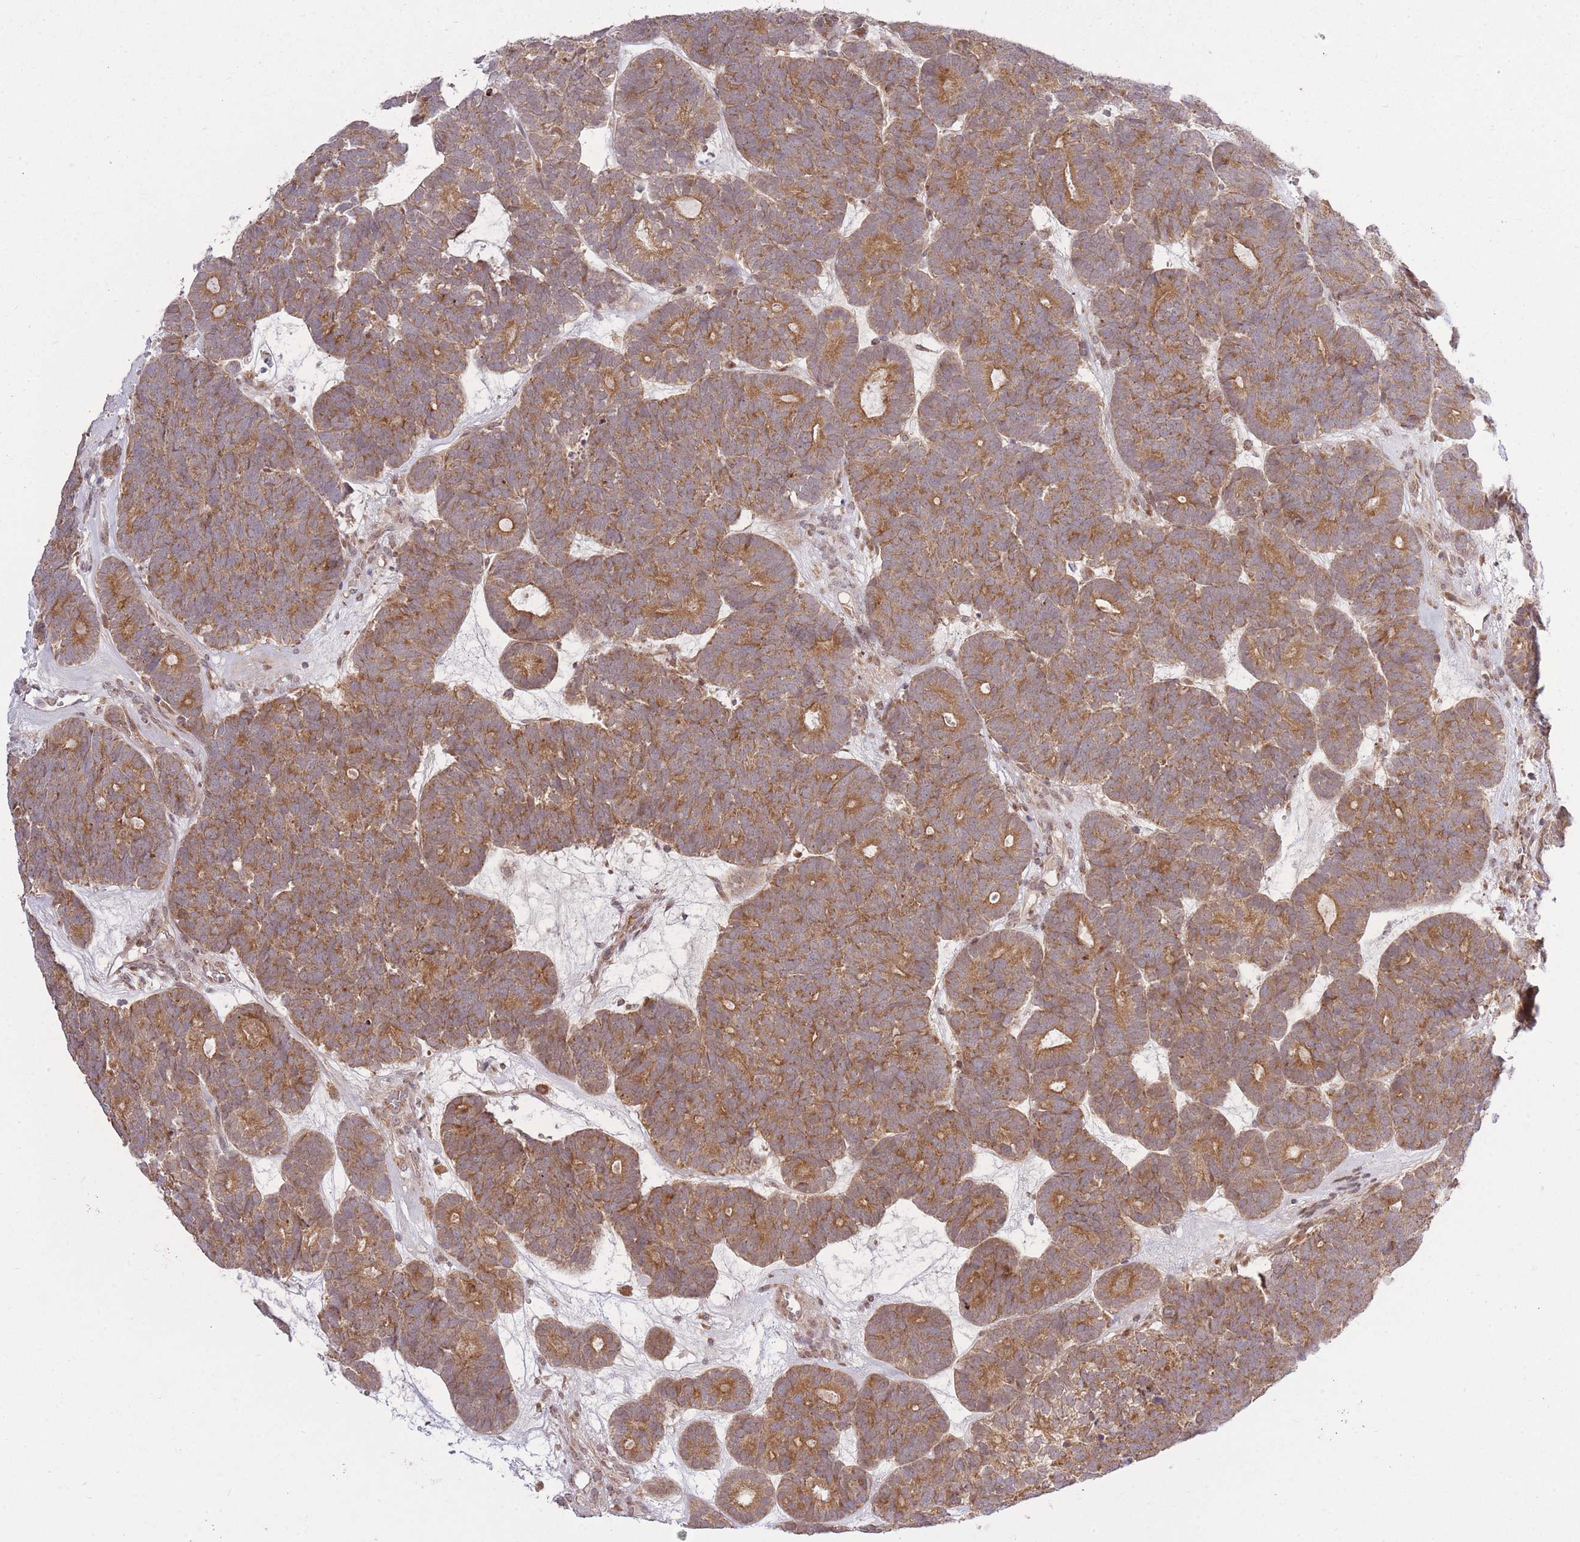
{"staining": {"intensity": "moderate", "quantity": ">75%", "location": "cytoplasmic/membranous"}, "tissue": "head and neck cancer", "cell_type": "Tumor cells", "image_type": "cancer", "snomed": [{"axis": "morphology", "description": "Adenocarcinoma, NOS"}, {"axis": "topography", "description": "Head-Neck"}], "caption": "Head and neck cancer (adenocarcinoma) stained with immunohistochemistry exhibits moderate cytoplasmic/membranous staining in approximately >75% of tumor cells. (brown staining indicates protein expression, while blue staining denotes nuclei).", "gene": "ZNF391", "patient": {"sex": "female", "age": 81}}